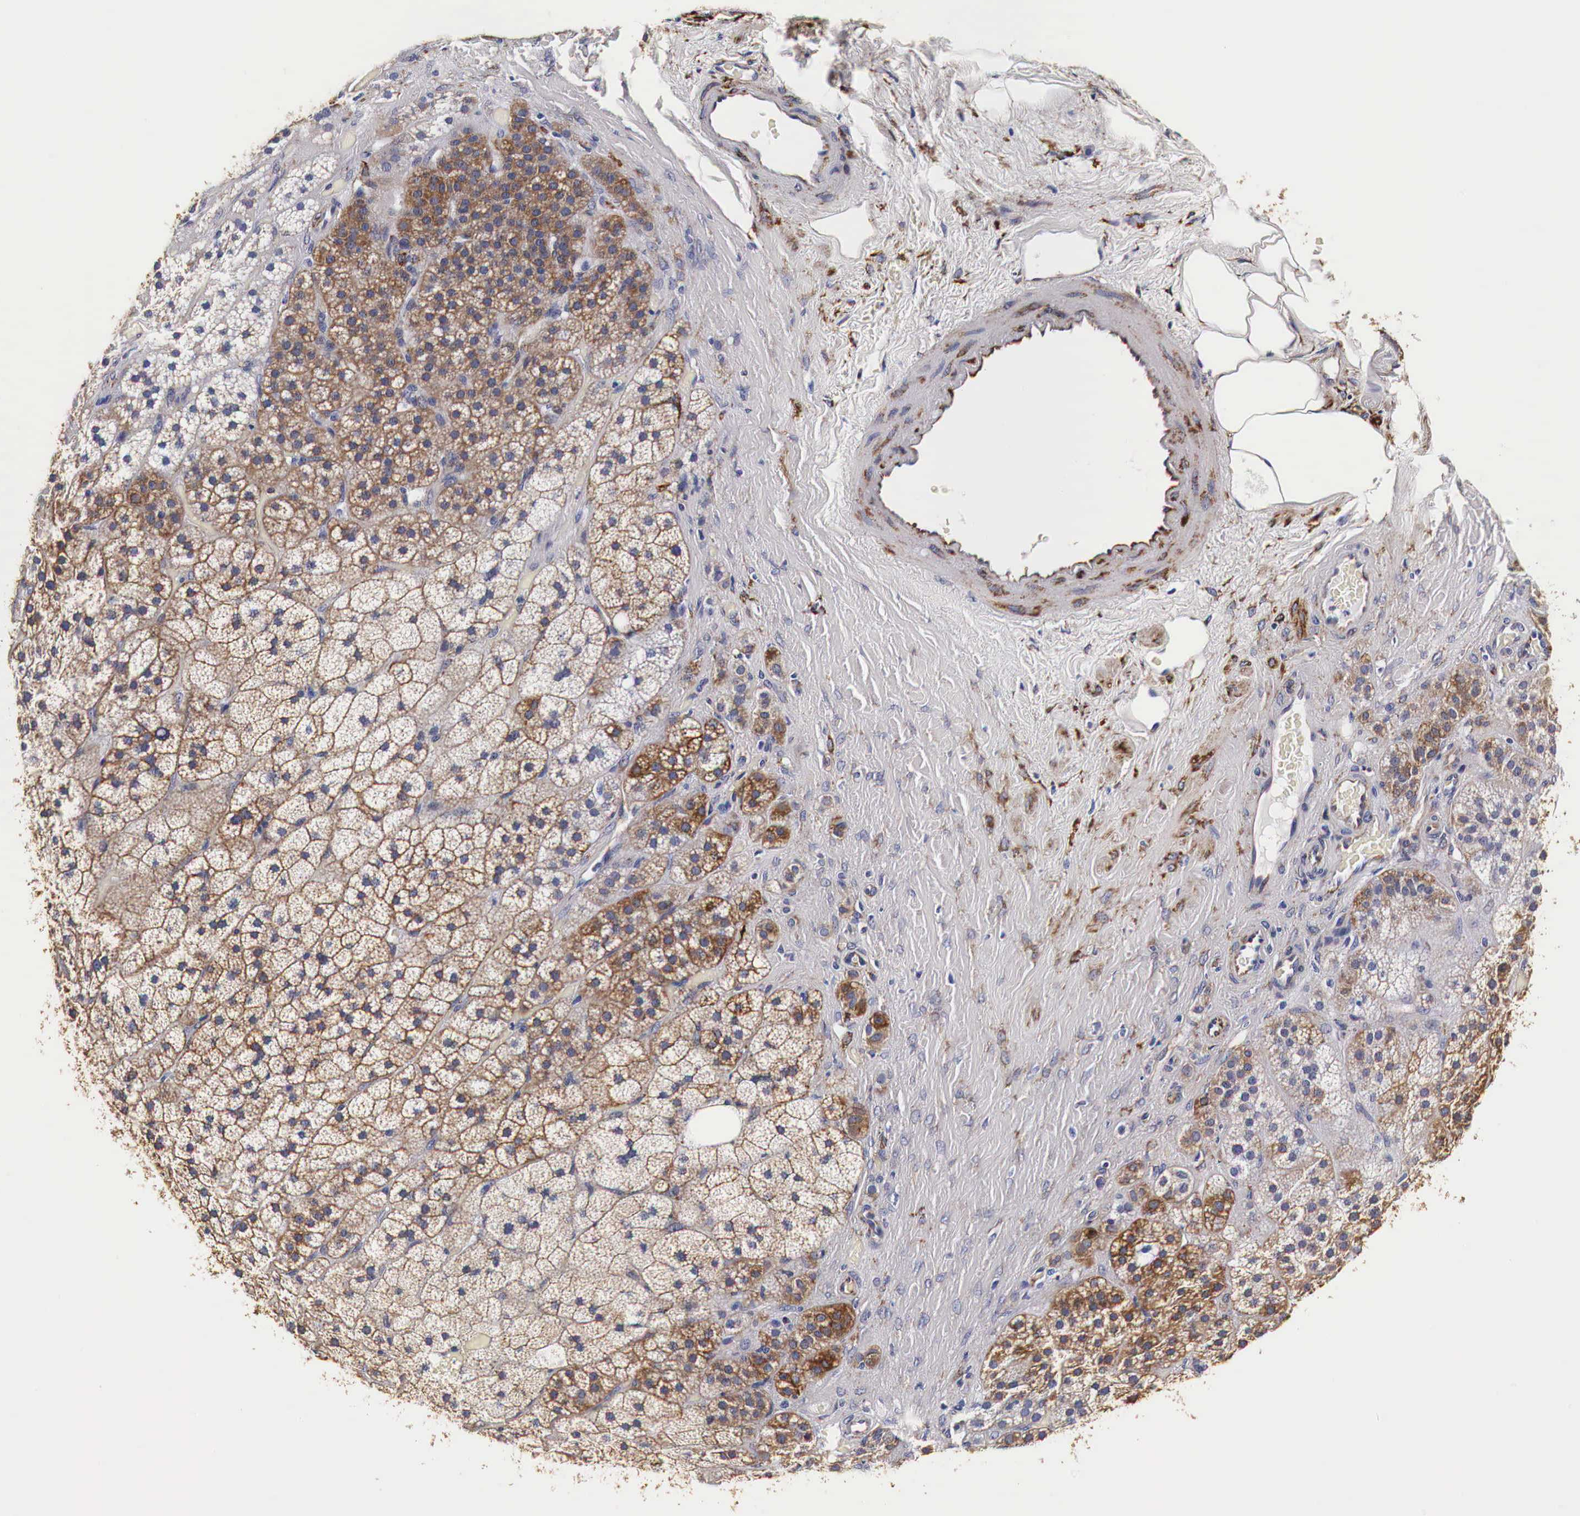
{"staining": {"intensity": "strong", "quantity": ">75%", "location": "cytoplasmic/membranous"}, "tissue": "adrenal gland", "cell_type": "Glandular cells", "image_type": "normal", "snomed": [{"axis": "morphology", "description": "Normal tissue, NOS"}, {"axis": "topography", "description": "Adrenal gland"}], "caption": "Adrenal gland stained with a brown dye displays strong cytoplasmic/membranous positive staining in about >75% of glandular cells.", "gene": "CKAP4", "patient": {"sex": "male", "age": 57}}